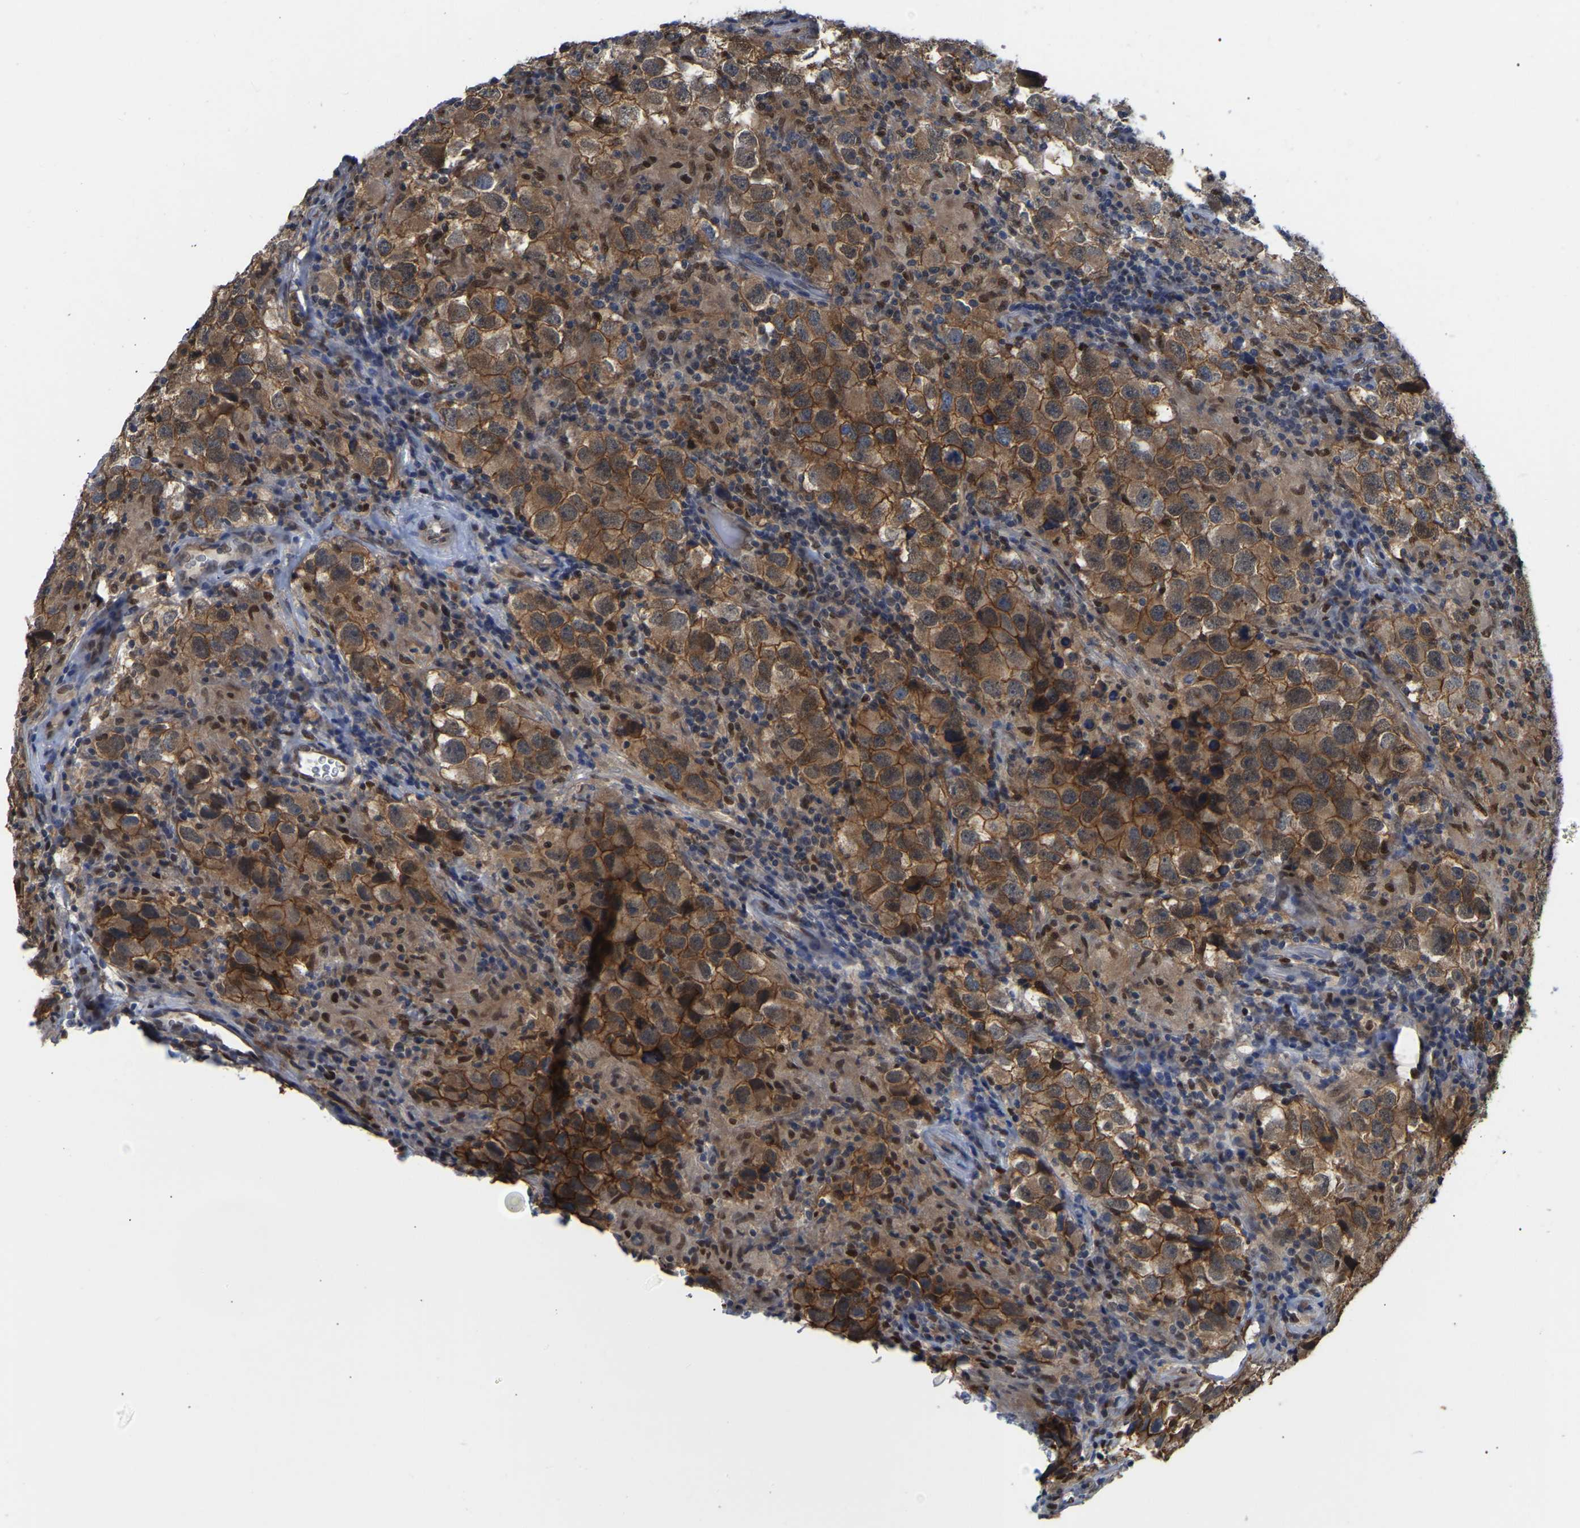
{"staining": {"intensity": "strong", "quantity": ">75%", "location": "cytoplasmic/membranous"}, "tissue": "testis cancer", "cell_type": "Tumor cells", "image_type": "cancer", "snomed": [{"axis": "morphology", "description": "Carcinoma, Embryonal, NOS"}, {"axis": "topography", "description": "Testis"}], "caption": "This micrograph displays immunohistochemistry staining of human testis cancer (embryonal carcinoma), with high strong cytoplasmic/membranous expression in approximately >75% of tumor cells.", "gene": "KLRG2", "patient": {"sex": "male", "age": 21}}